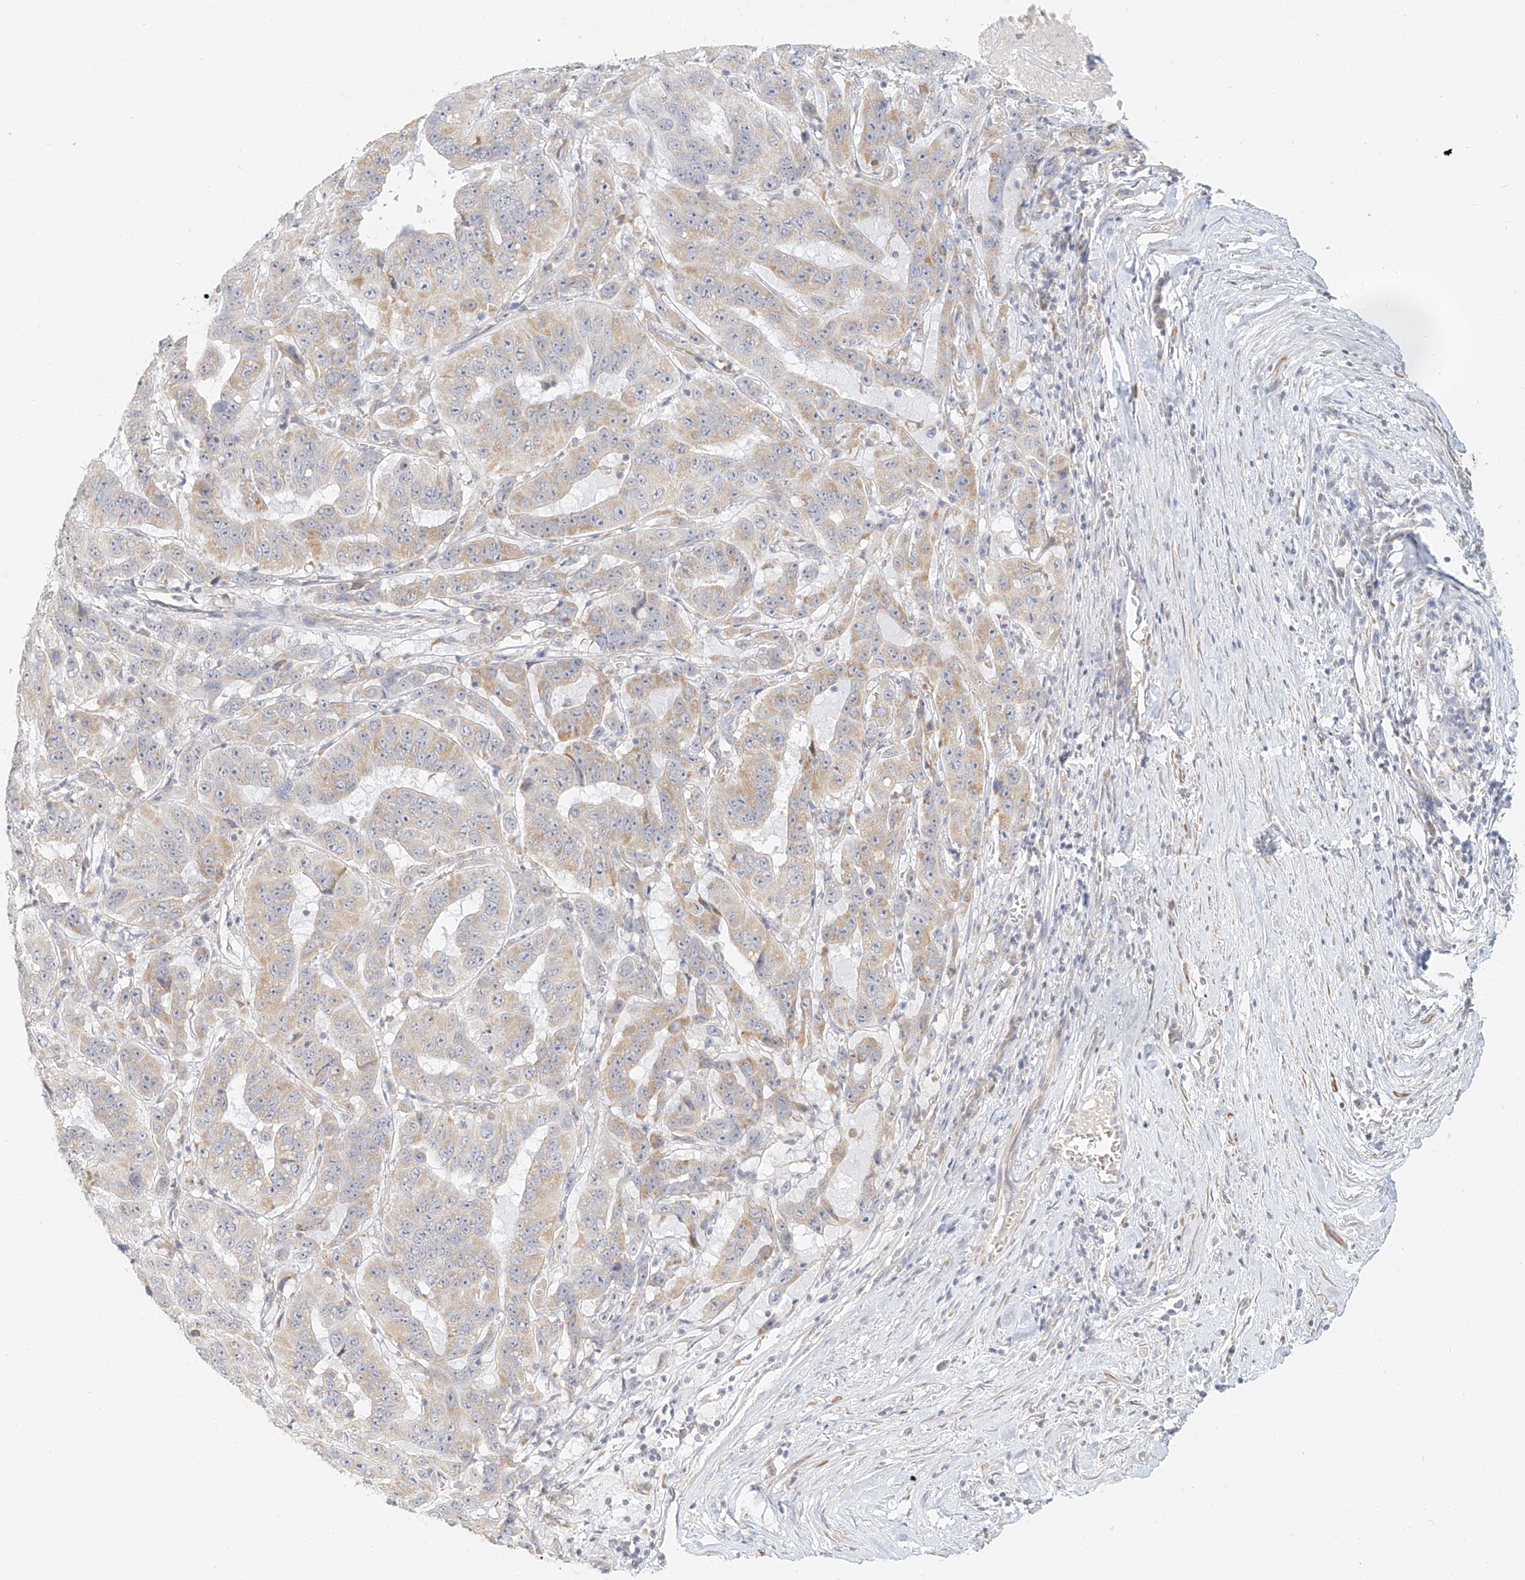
{"staining": {"intensity": "weak", "quantity": "<25%", "location": "cytoplasmic/membranous"}, "tissue": "pancreatic cancer", "cell_type": "Tumor cells", "image_type": "cancer", "snomed": [{"axis": "morphology", "description": "Adenocarcinoma, NOS"}, {"axis": "topography", "description": "Pancreas"}], "caption": "Histopathology image shows no protein expression in tumor cells of adenocarcinoma (pancreatic) tissue. (Immunohistochemistry (ihc), brightfield microscopy, high magnification).", "gene": "CXorf58", "patient": {"sex": "male", "age": 63}}